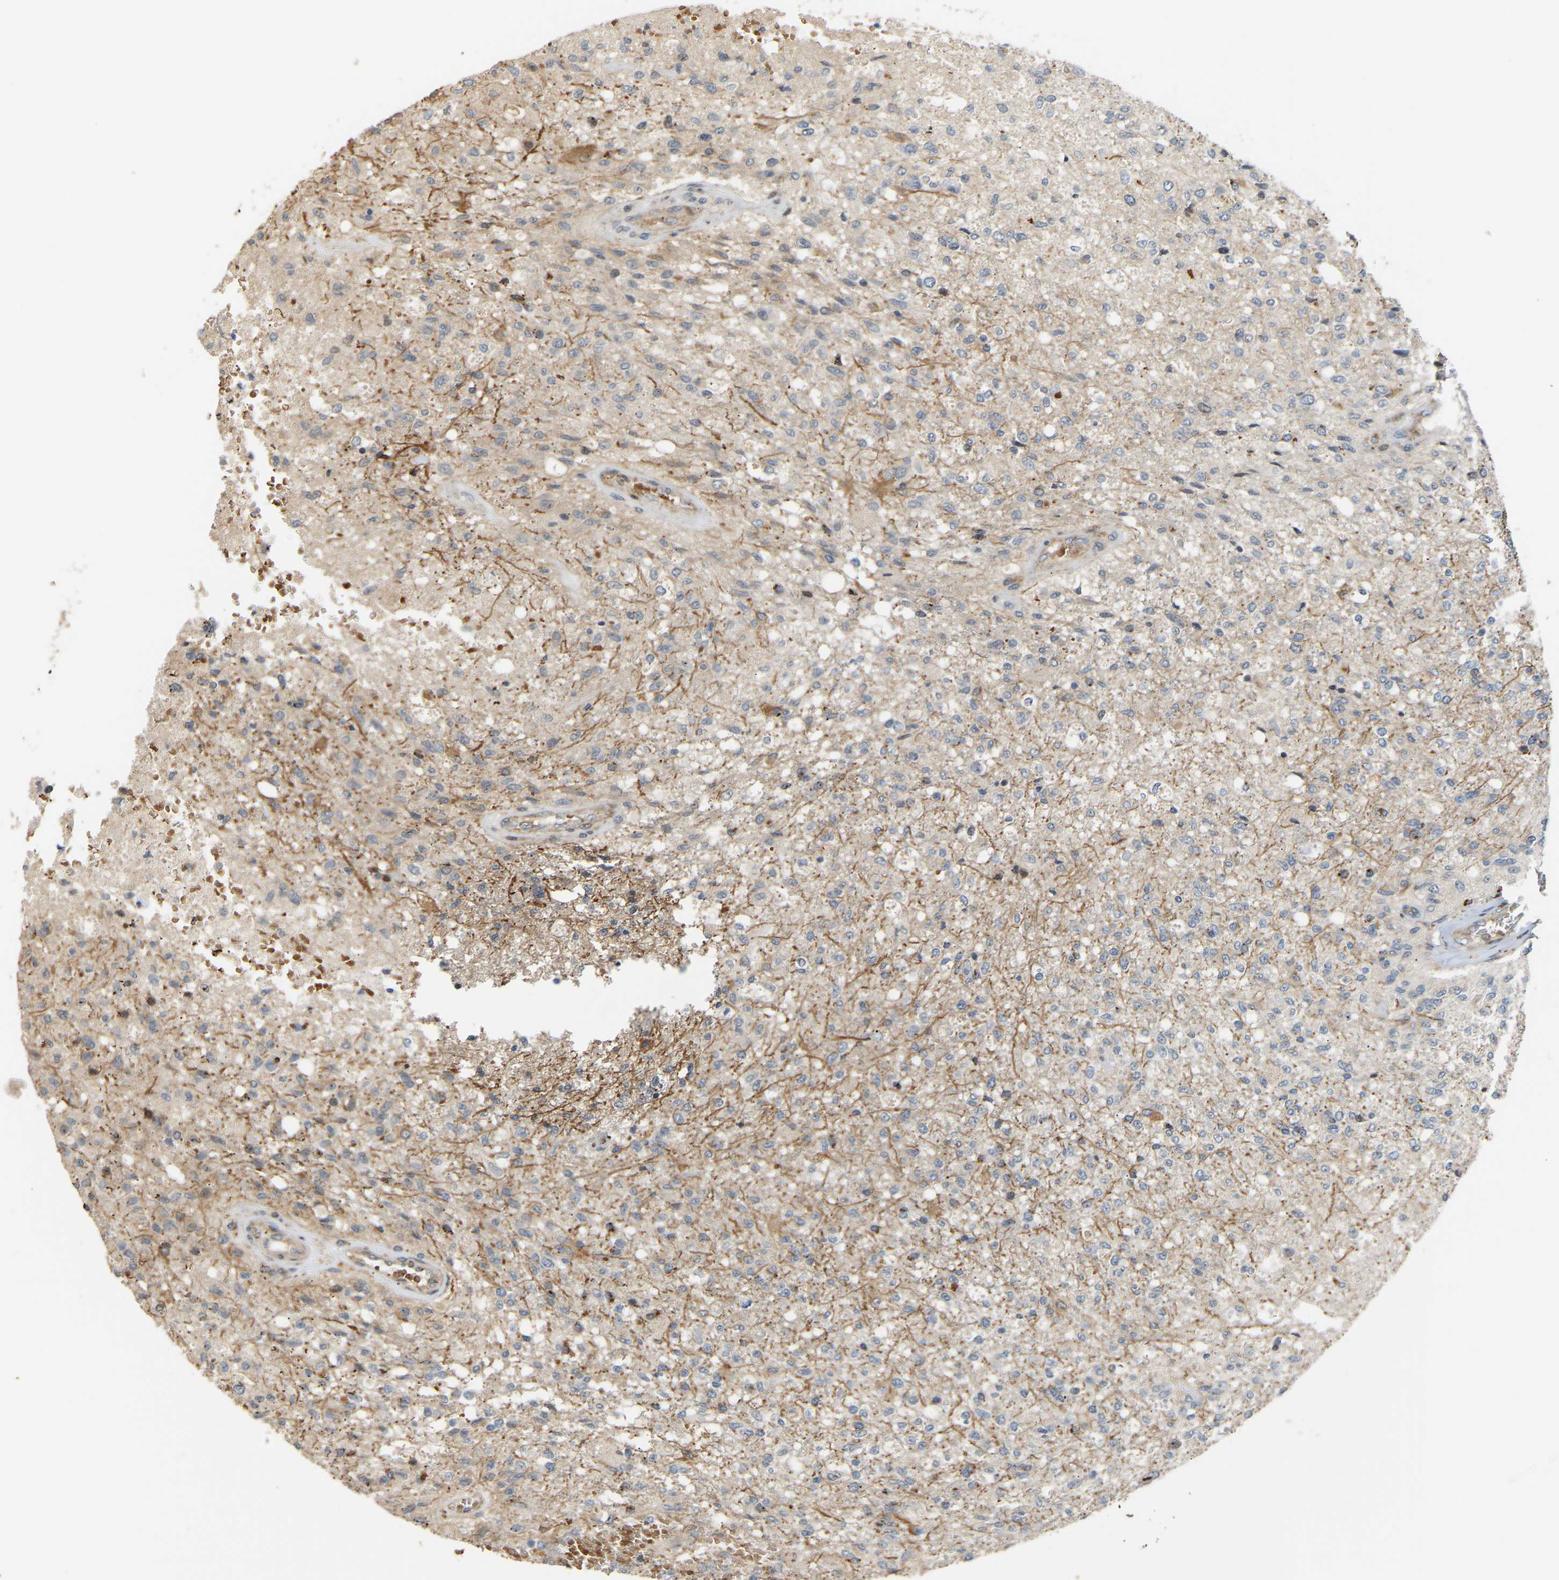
{"staining": {"intensity": "weak", "quantity": "25%-75%", "location": "cytoplasmic/membranous"}, "tissue": "glioma", "cell_type": "Tumor cells", "image_type": "cancer", "snomed": [{"axis": "morphology", "description": "Normal tissue, NOS"}, {"axis": "morphology", "description": "Glioma, malignant, High grade"}, {"axis": "topography", "description": "Cerebral cortex"}], "caption": "Glioma stained with IHC displays weak cytoplasmic/membranous expression in approximately 25%-75% of tumor cells.", "gene": "POGLUT2", "patient": {"sex": "male", "age": 77}}